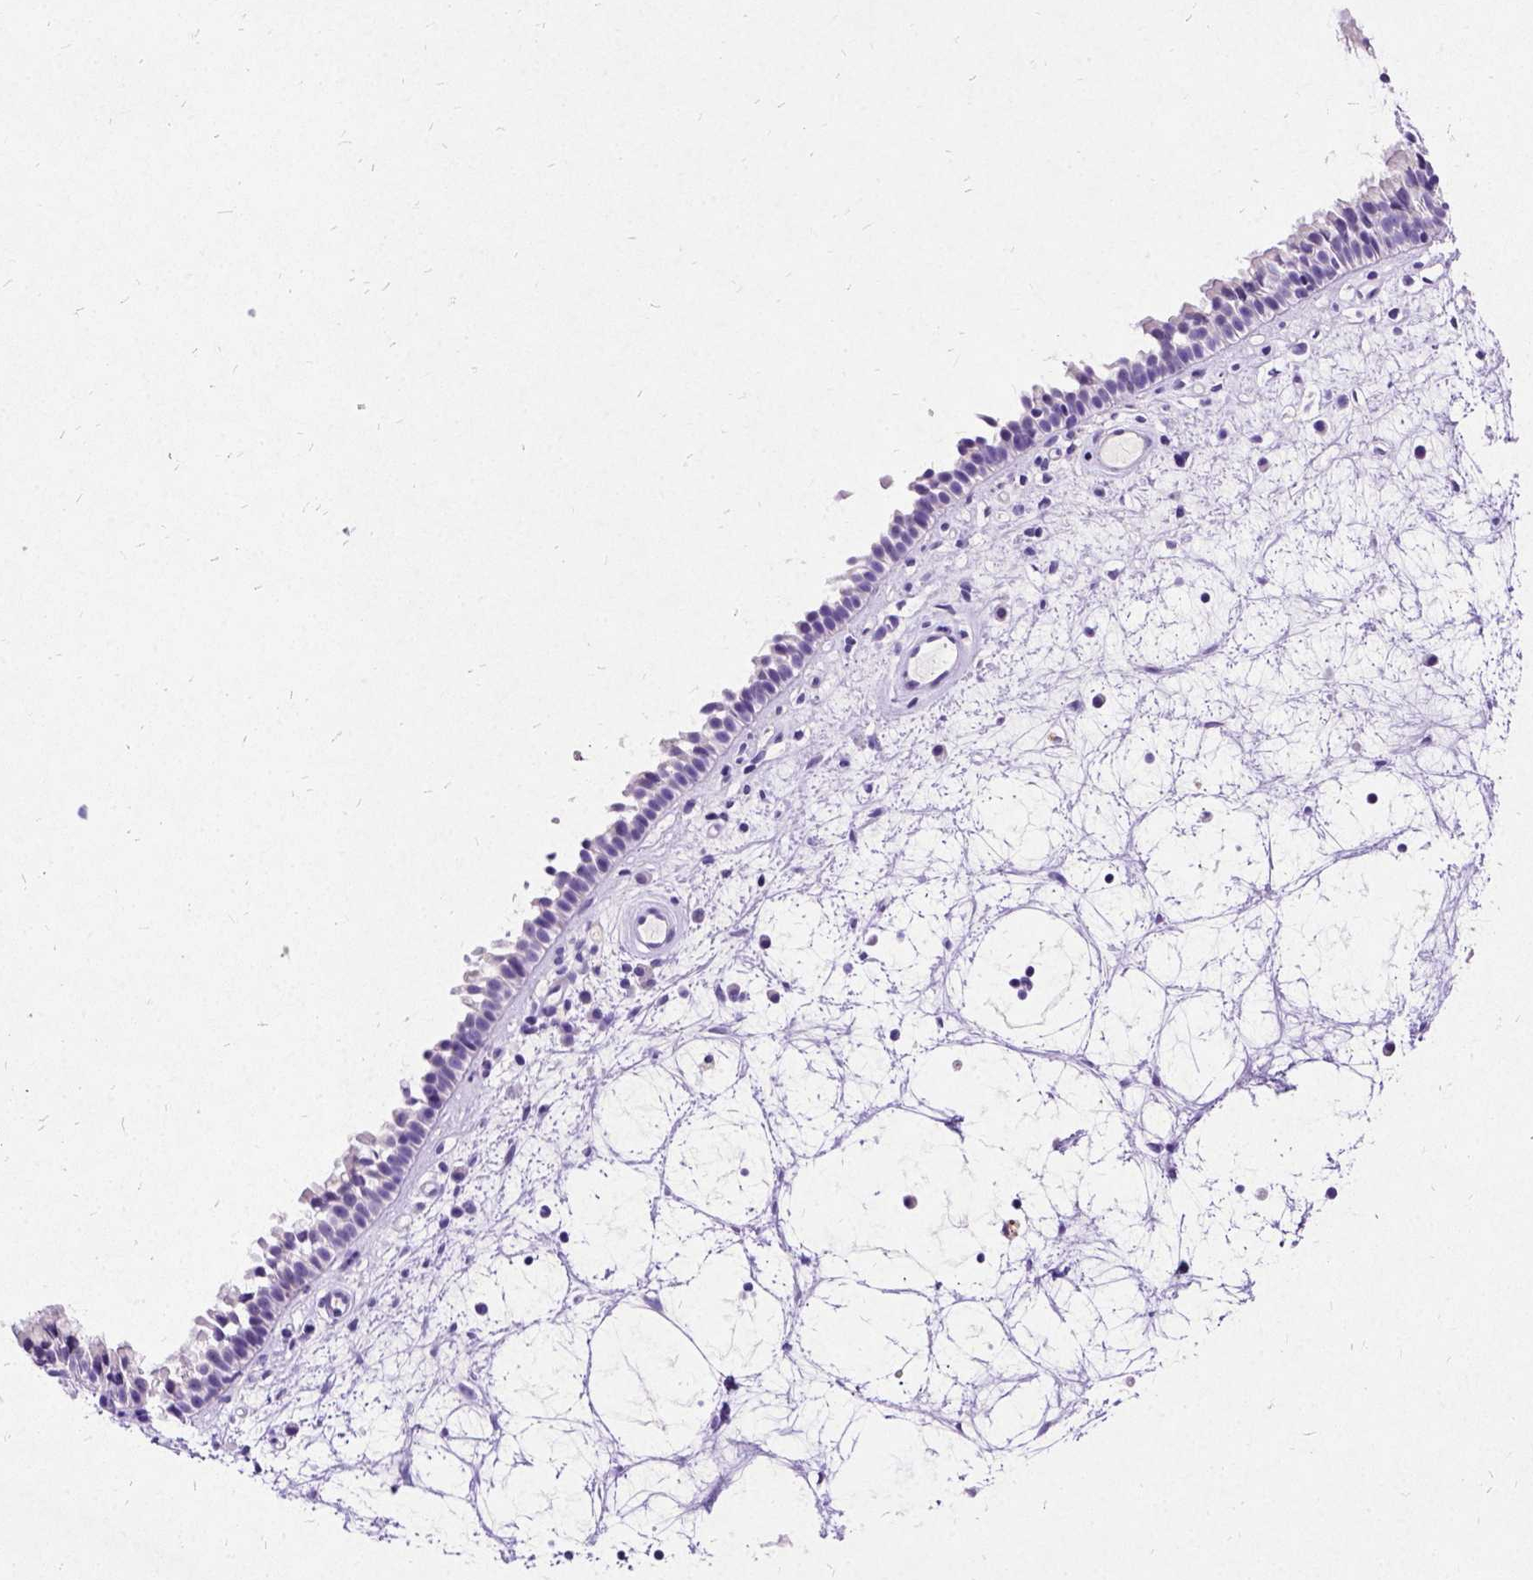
{"staining": {"intensity": "weak", "quantity": "<25%", "location": "cytoplasmic/membranous"}, "tissue": "nasopharynx", "cell_type": "Respiratory epithelial cells", "image_type": "normal", "snomed": [{"axis": "morphology", "description": "Normal tissue, NOS"}, {"axis": "topography", "description": "Nasopharynx"}], "caption": "This is an immunohistochemistry (IHC) micrograph of unremarkable nasopharynx. There is no positivity in respiratory epithelial cells.", "gene": "NEUROD4", "patient": {"sex": "male", "age": 69}}